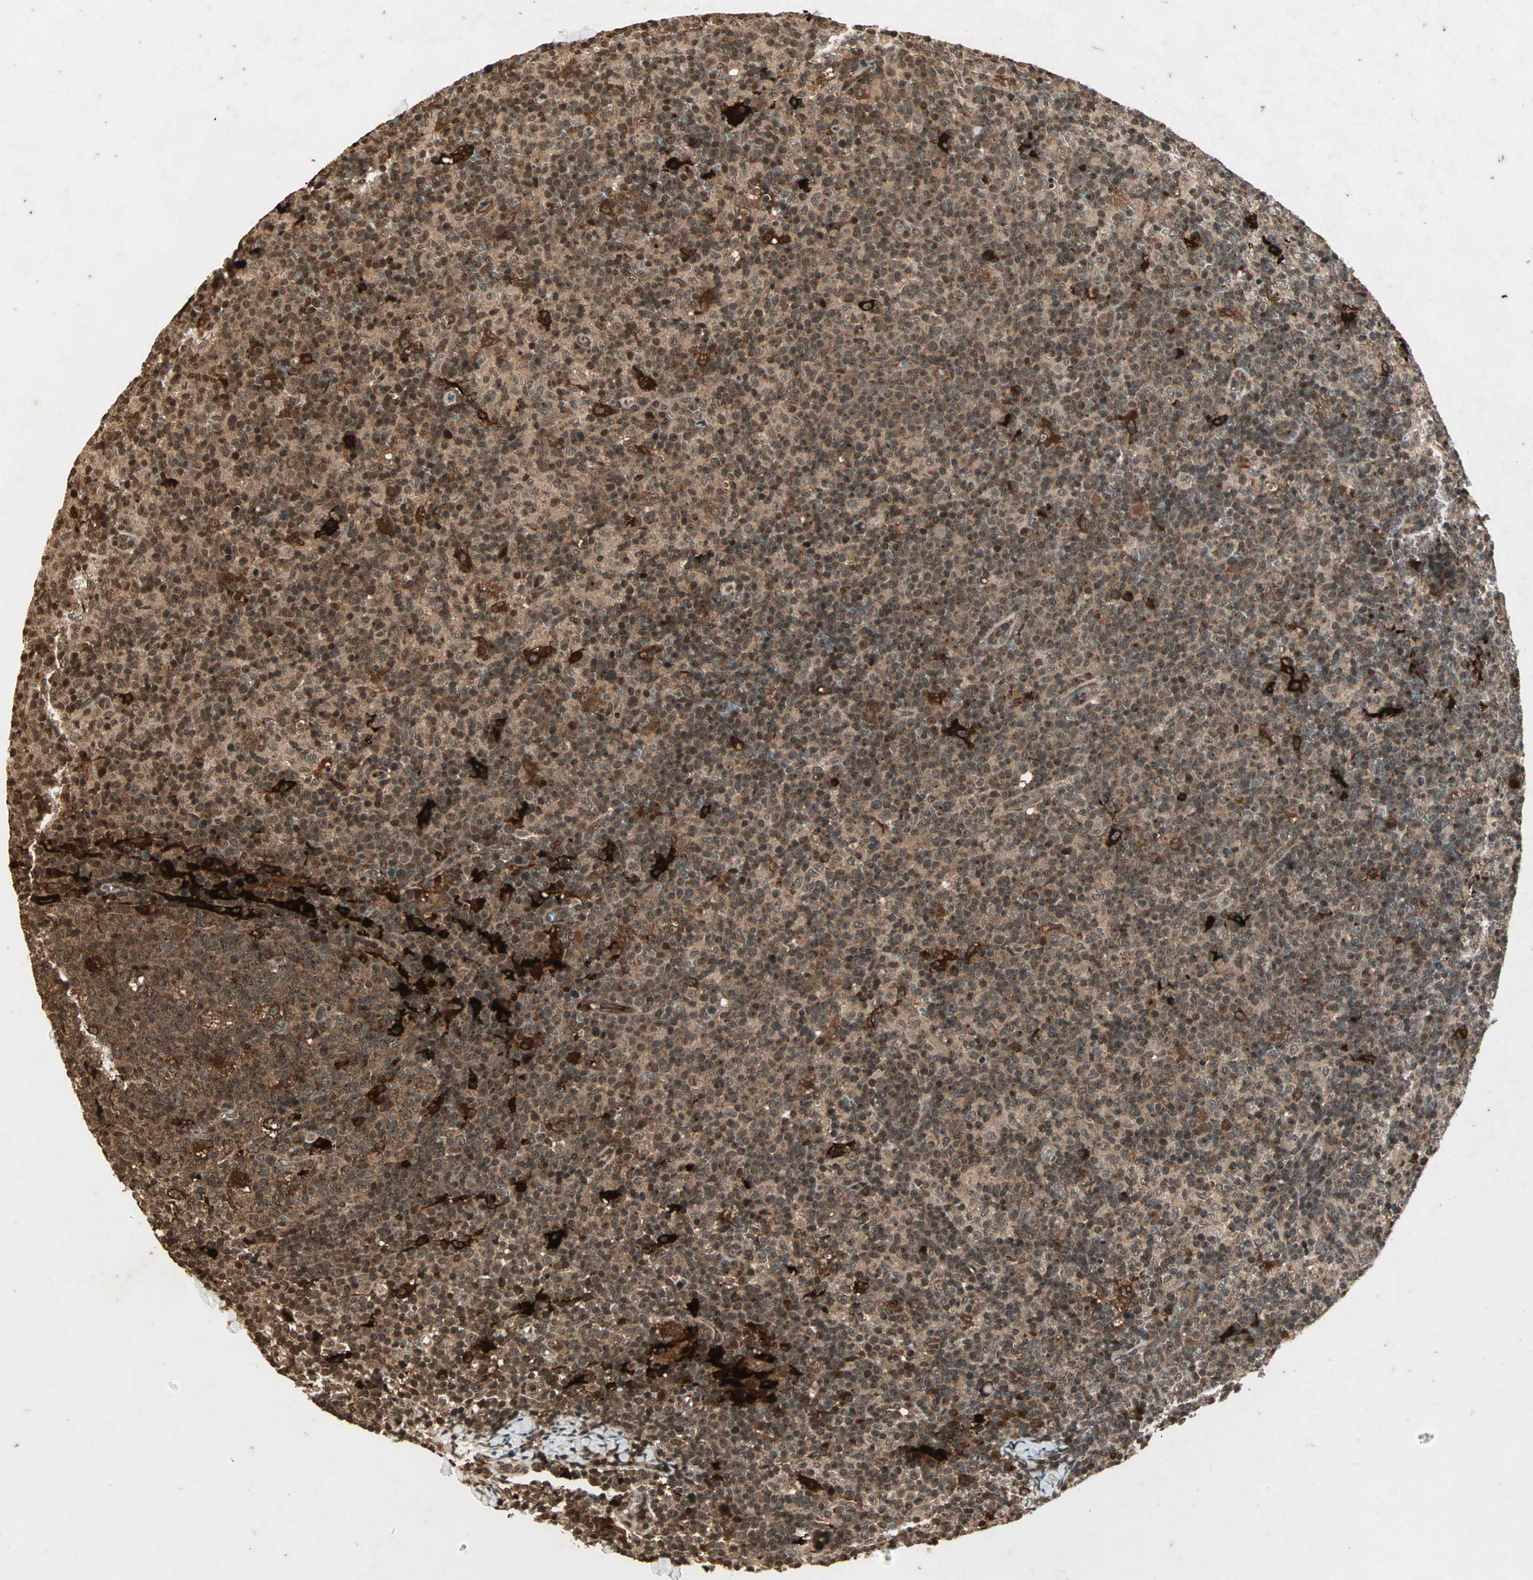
{"staining": {"intensity": "strong", "quantity": ">75%", "location": "cytoplasmic/membranous,nuclear"}, "tissue": "lymph node", "cell_type": "Germinal center cells", "image_type": "normal", "snomed": [{"axis": "morphology", "description": "Normal tissue, NOS"}, {"axis": "morphology", "description": "Inflammation, NOS"}, {"axis": "topography", "description": "Lymph node"}], "caption": "About >75% of germinal center cells in benign human lymph node display strong cytoplasmic/membranous,nuclear protein expression as visualized by brown immunohistochemical staining.", "gene": "RFFL", "patient": {"sex": "male", "age": 55}}